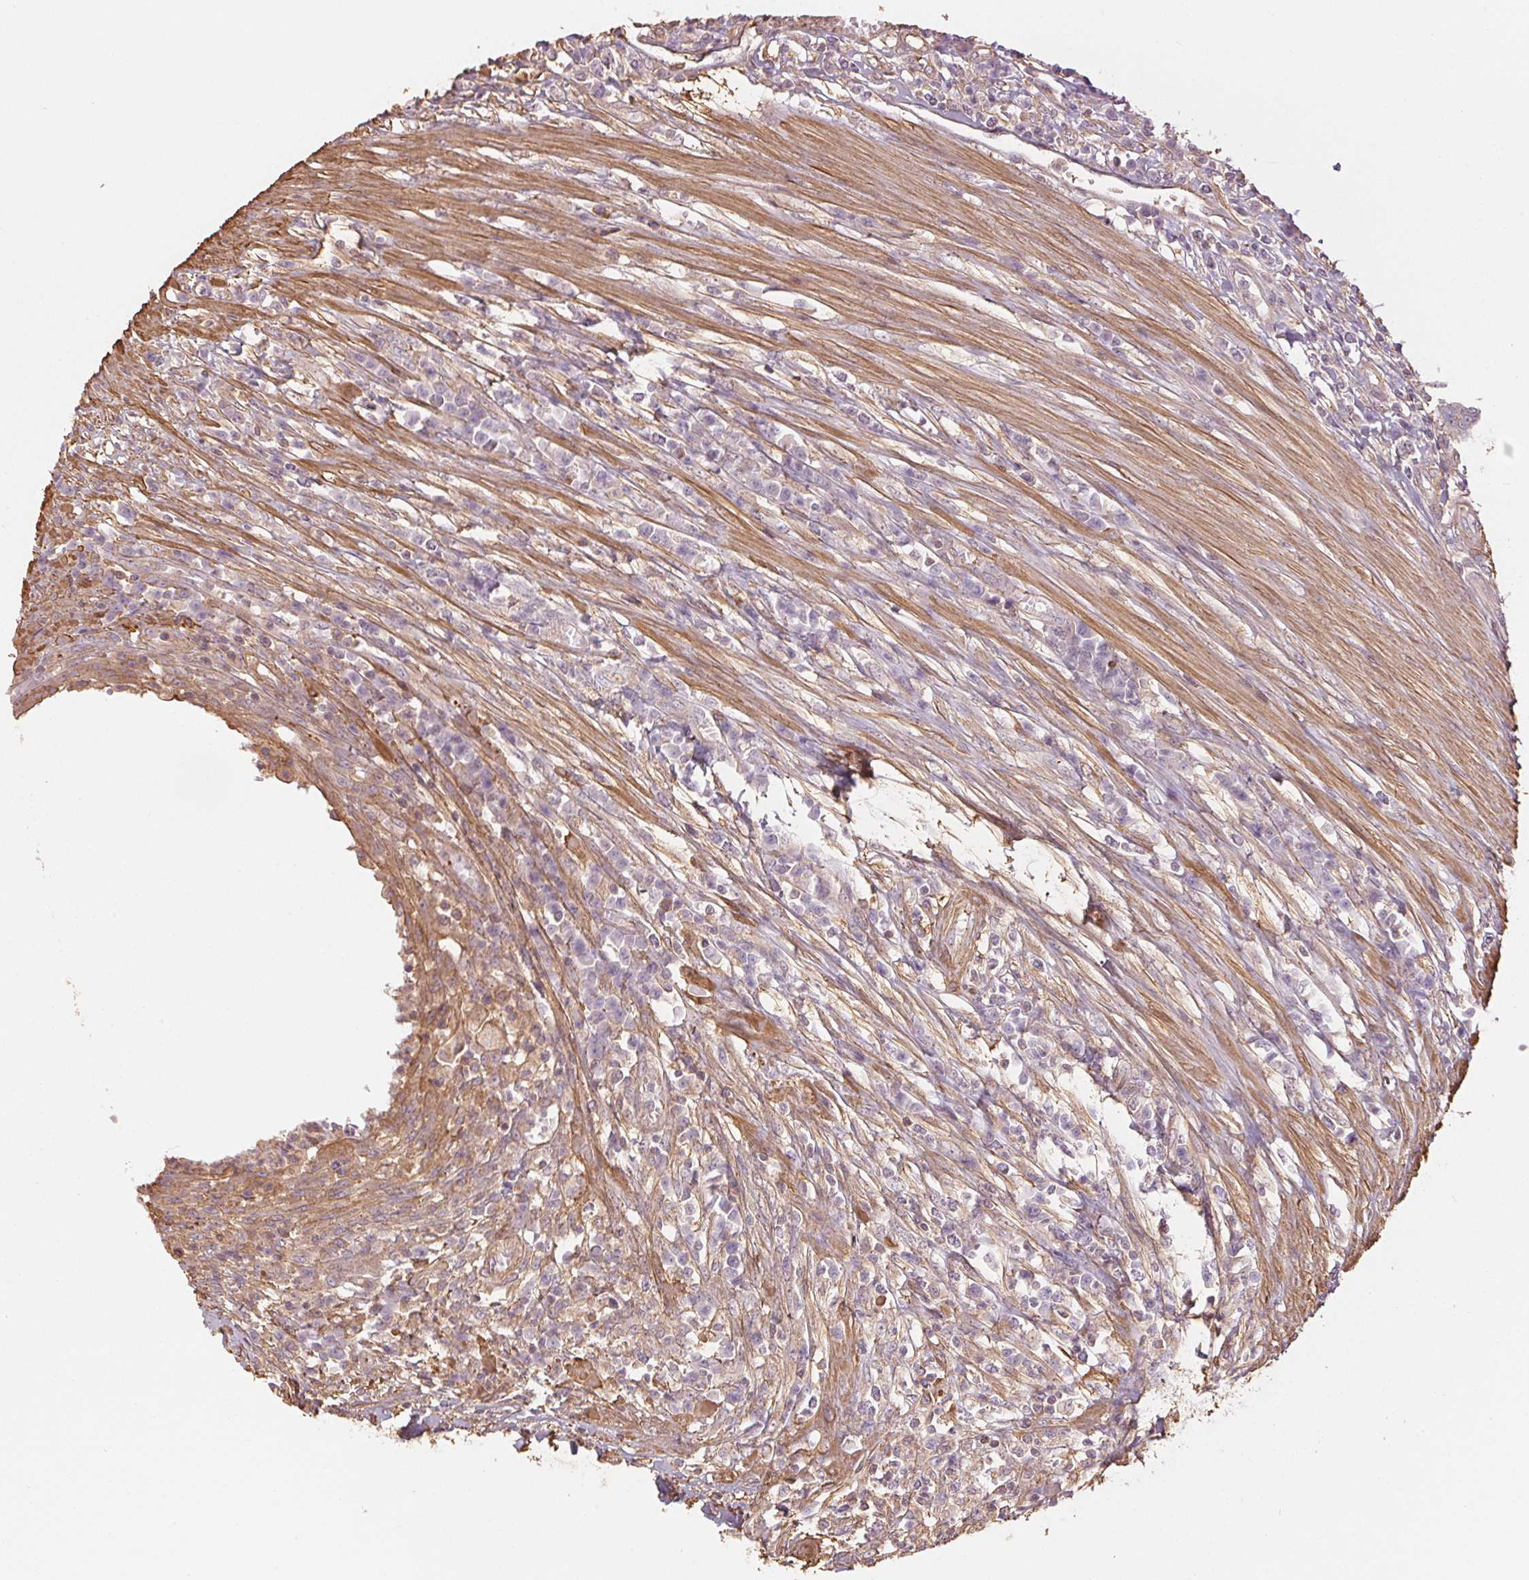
{"staining": {"intensity": "negative", "quantity": "none", "location": "none"}, "tissue": "colorectal cancer", "cell_type": "Tumor cells", "image_type": "cancer", "snomed": [{"axis": "morphology", "description": "Adenocarcinoma, NOS"}, {"axis": "topography", "description": "Colon"}], "caption": "DAB (3,3'-diaminobenzidine) immunohistochemical staining of human colorectal cancer demonstrates no significant expression in tumor cells.", "gene": "QDPR", "patient": {"sex": "male", "age": 65}}